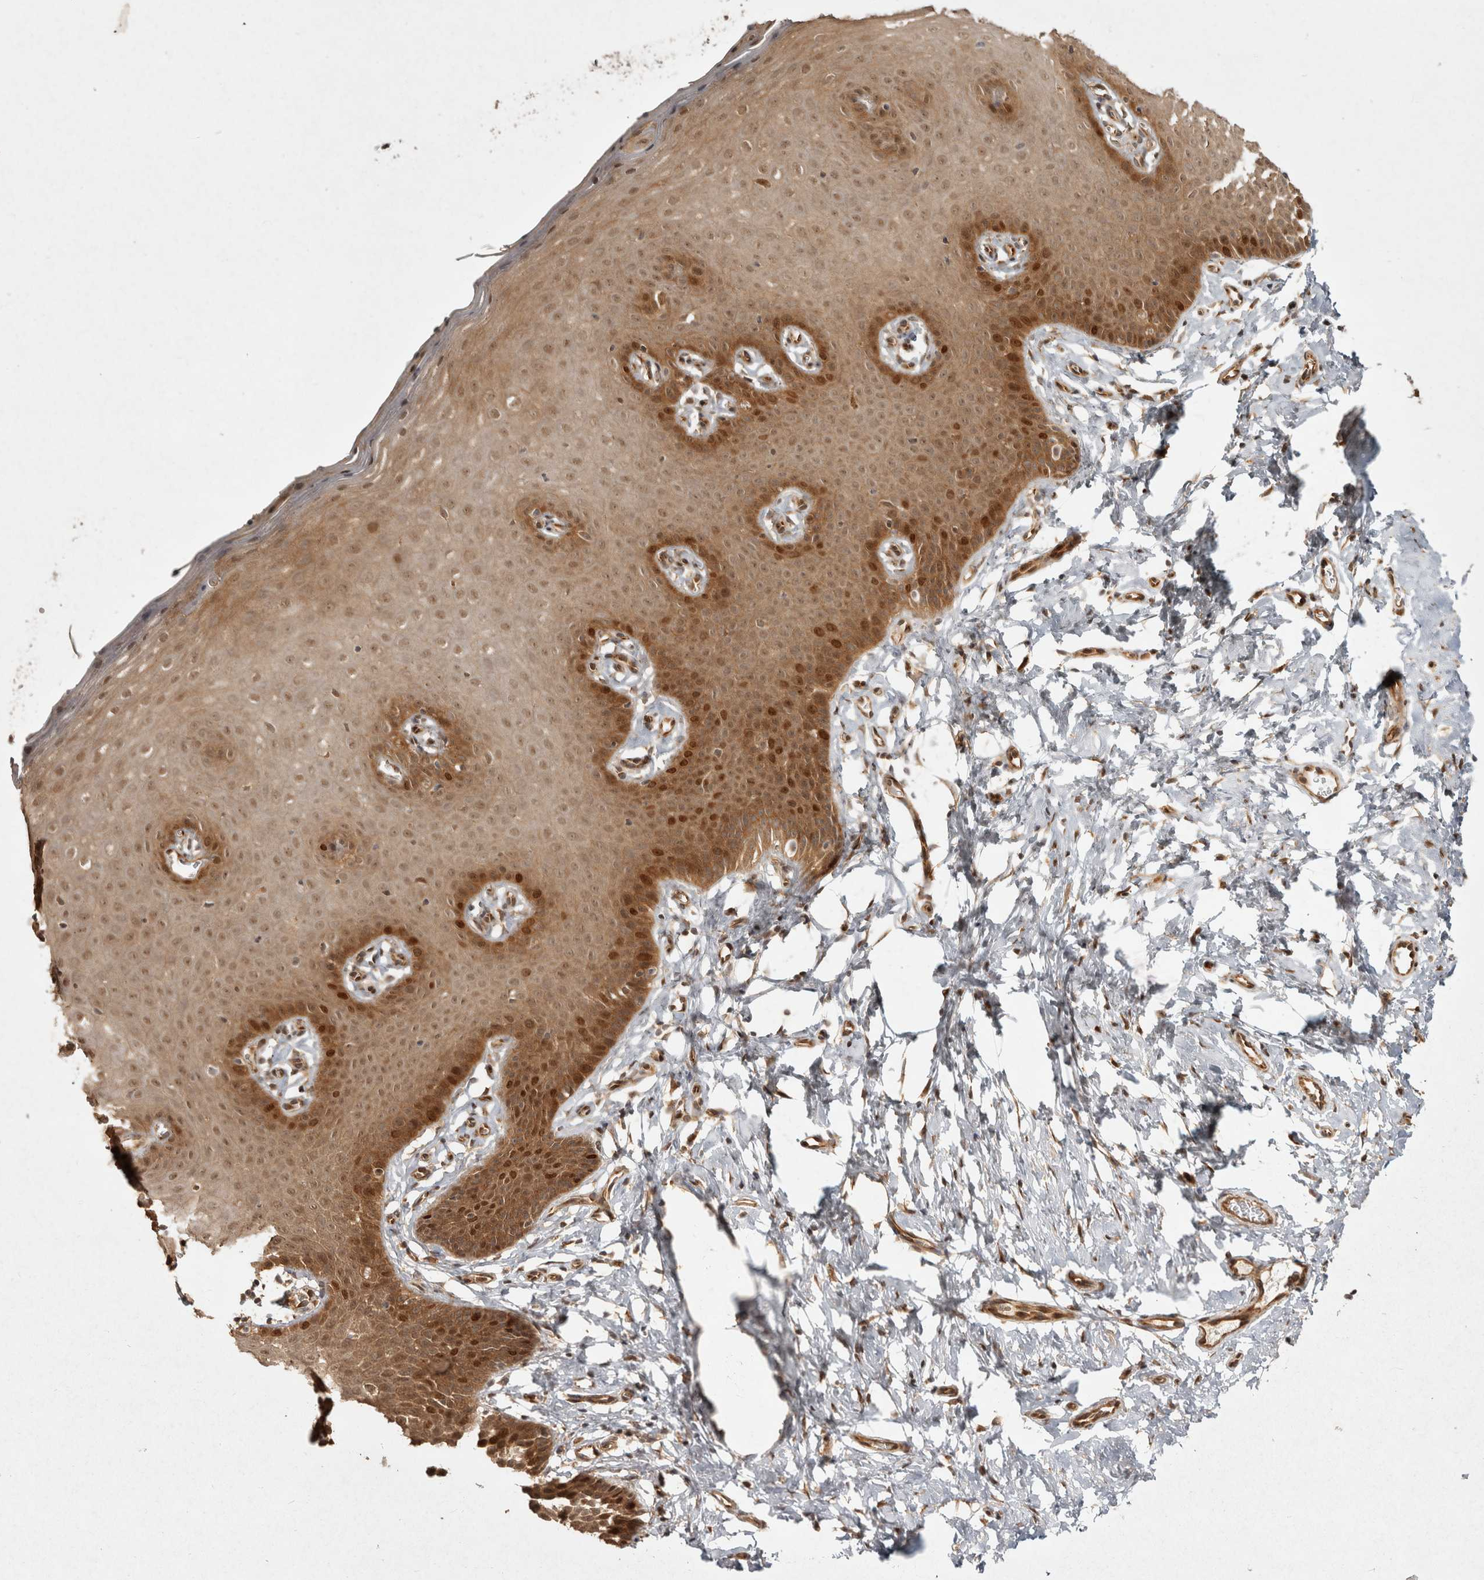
{"staining": {"intensity": "moderate", "quantity": ">75%", "location": "cytoplasmic/membranous"}, "tissue": "cervix", "cell_type": "Glandular cells", "image_type": "normal", "snomed": [{"axis": "morphology", "description": "Normal tissue, NOS"}, {"axis": "topography", "description": "Cervix"}], "caption": "A brown stain shows moderate cytoplasmic/membranous staining of a protein in glandular cells of benign cervix.", "gene": "CAMSAP2", "patient": {"sex": "female", "age": 36}}